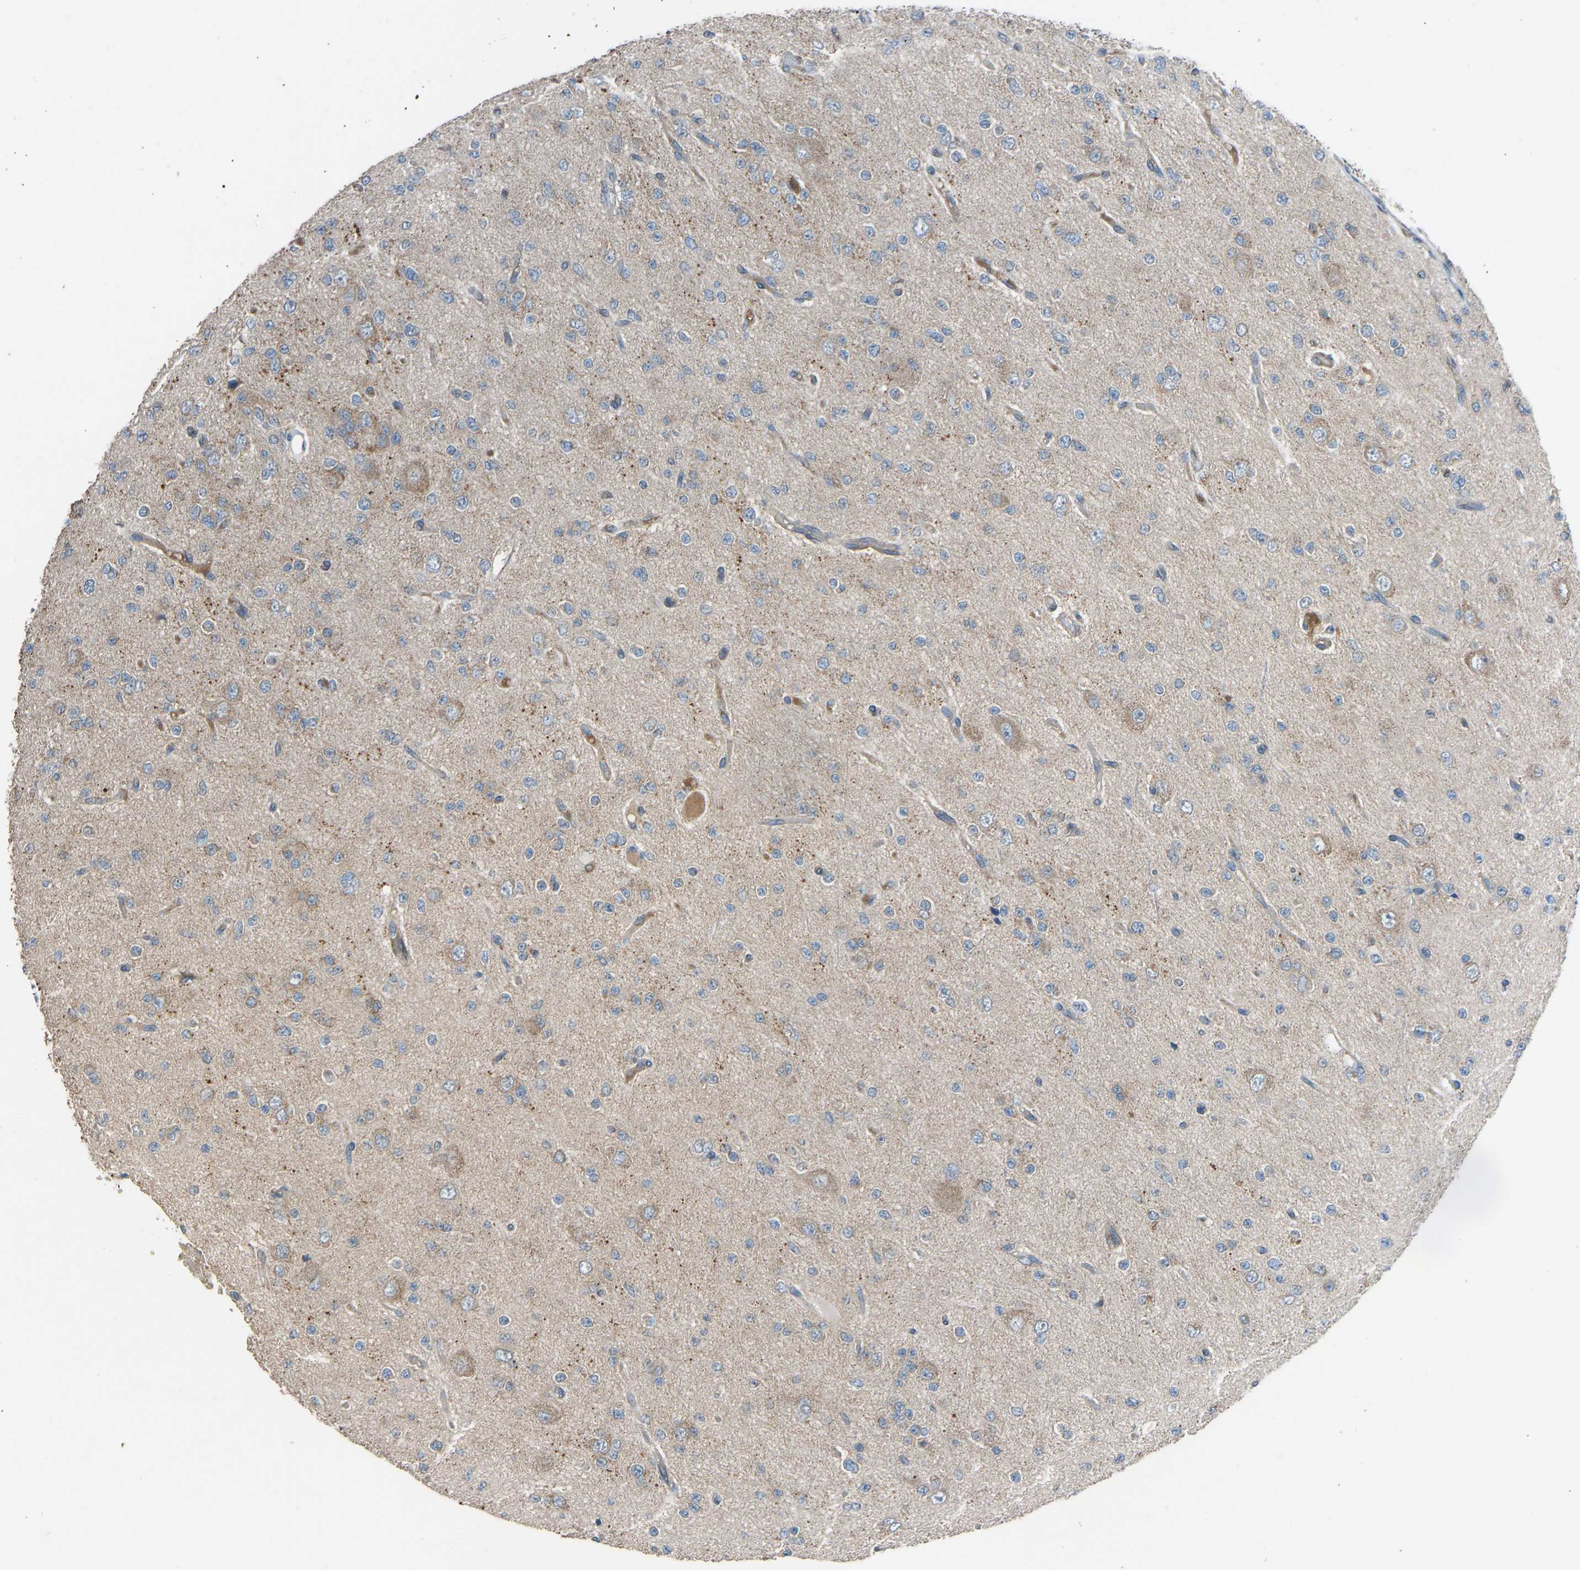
{"staining": {"intensity": "weak", "quantity": "<25%", "location": "cytoplasmic/membranous"}, "tissue": "glioma", "cell_type": "Tumor cells", "image_type": "cancer", "snomed": [{"axis": "morphology", "description": "Glioma, malignant, Low grade"}, {"axis": "topography", "description": "Brain"}], "caption": "Glioma stained for a protein using IHC demonstrates no staining tumor cells.", "gene": "TGFBR3", "patient": {"sex": "male", "age": 38}}